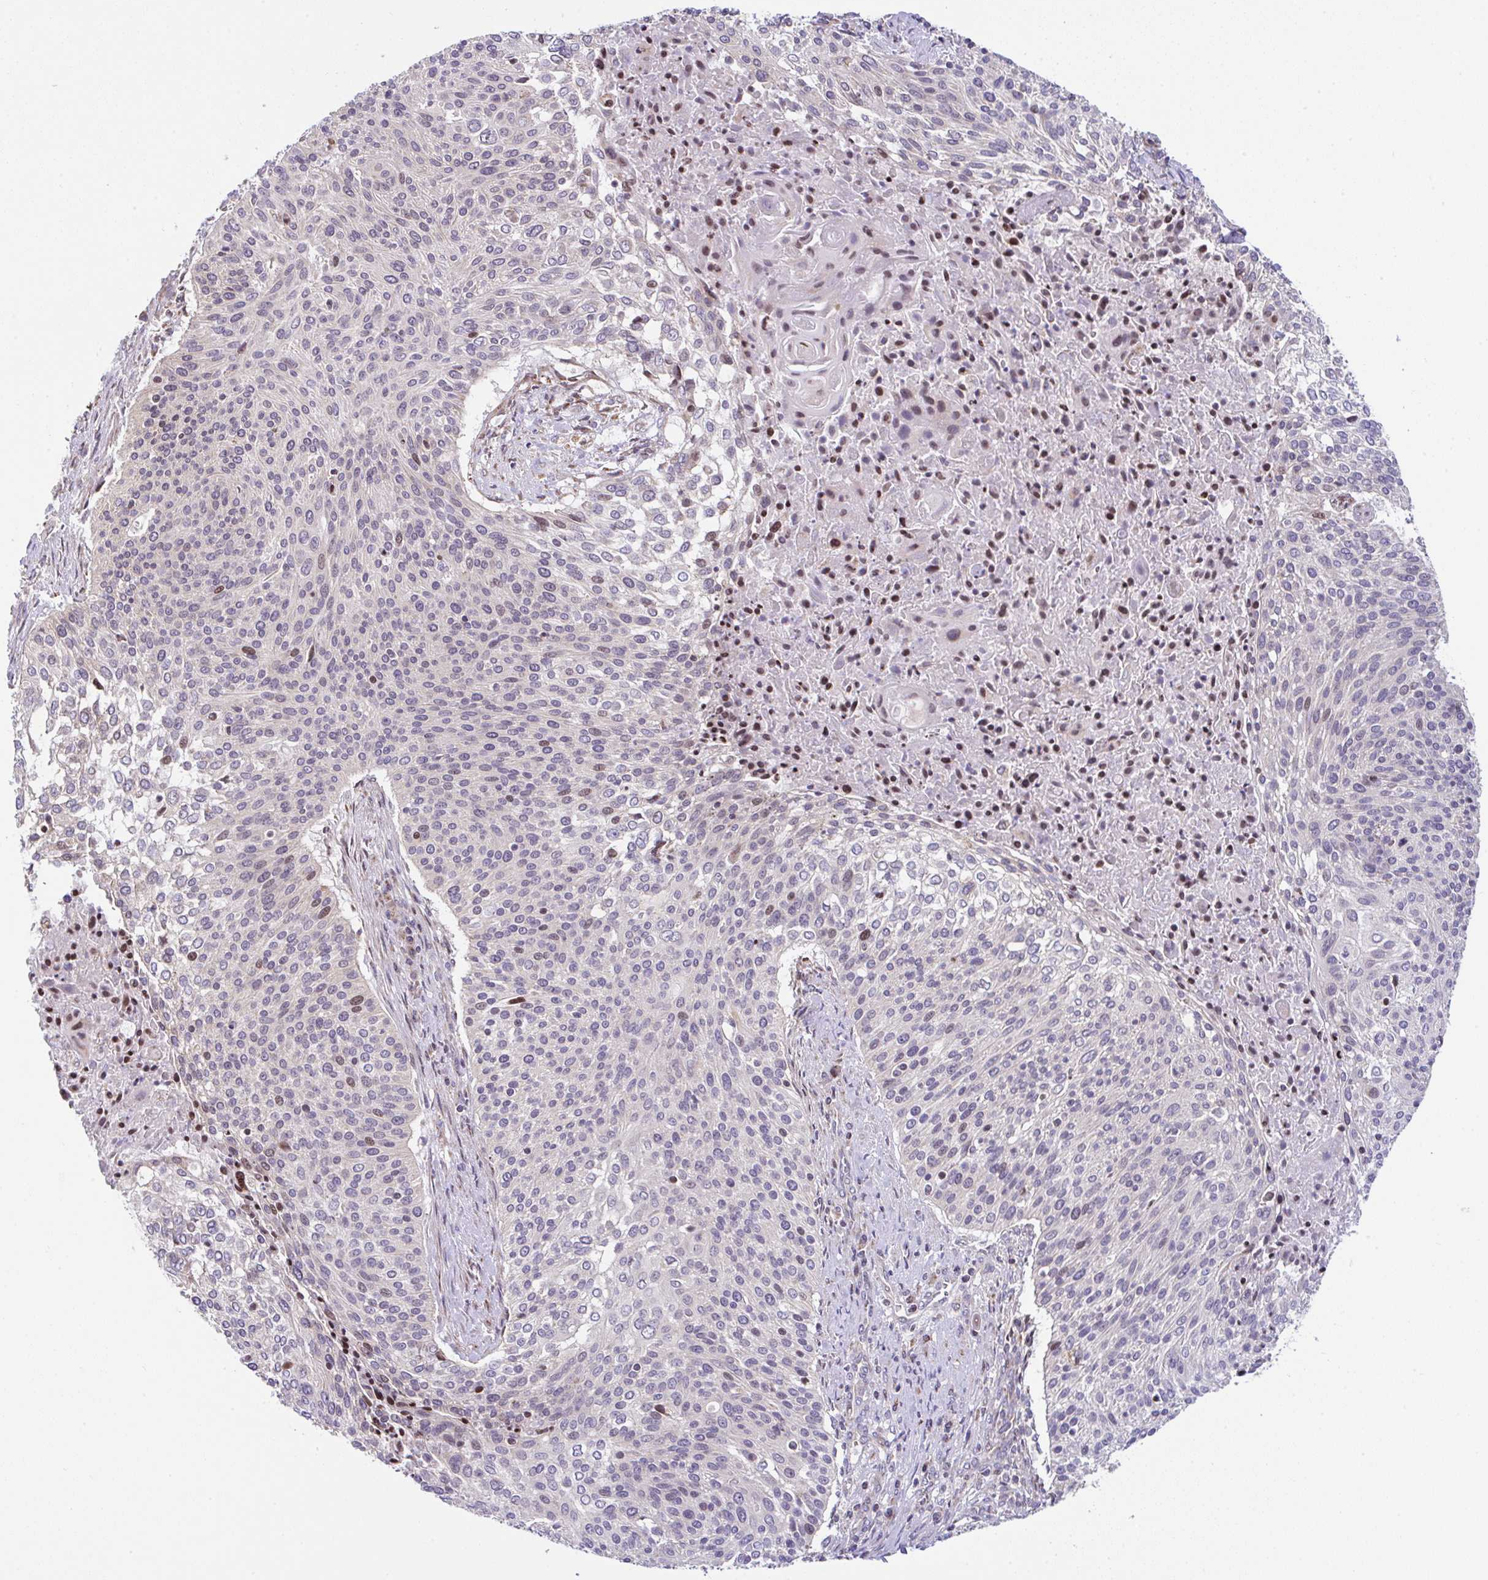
{"staining": {"intensity": "weak", "quantity": "<25%", "location": "nuclear"}, "tissue": "cervical cancer", "cell_type": "Tumor cells", "image_type": "cancer", "snomed": [{"axis": "morphology", "description": "Squamous cell carcinoma, NOS"}, {"axis": "topography", "description": "Cervix"}], "caption": "Immunohistochemistry of human squamous cell carcinoma (cervical) demonstrates no staining in tumor cells.", "gene": "FIGNL1", "patient": {"sex": "female", "age": 31}}